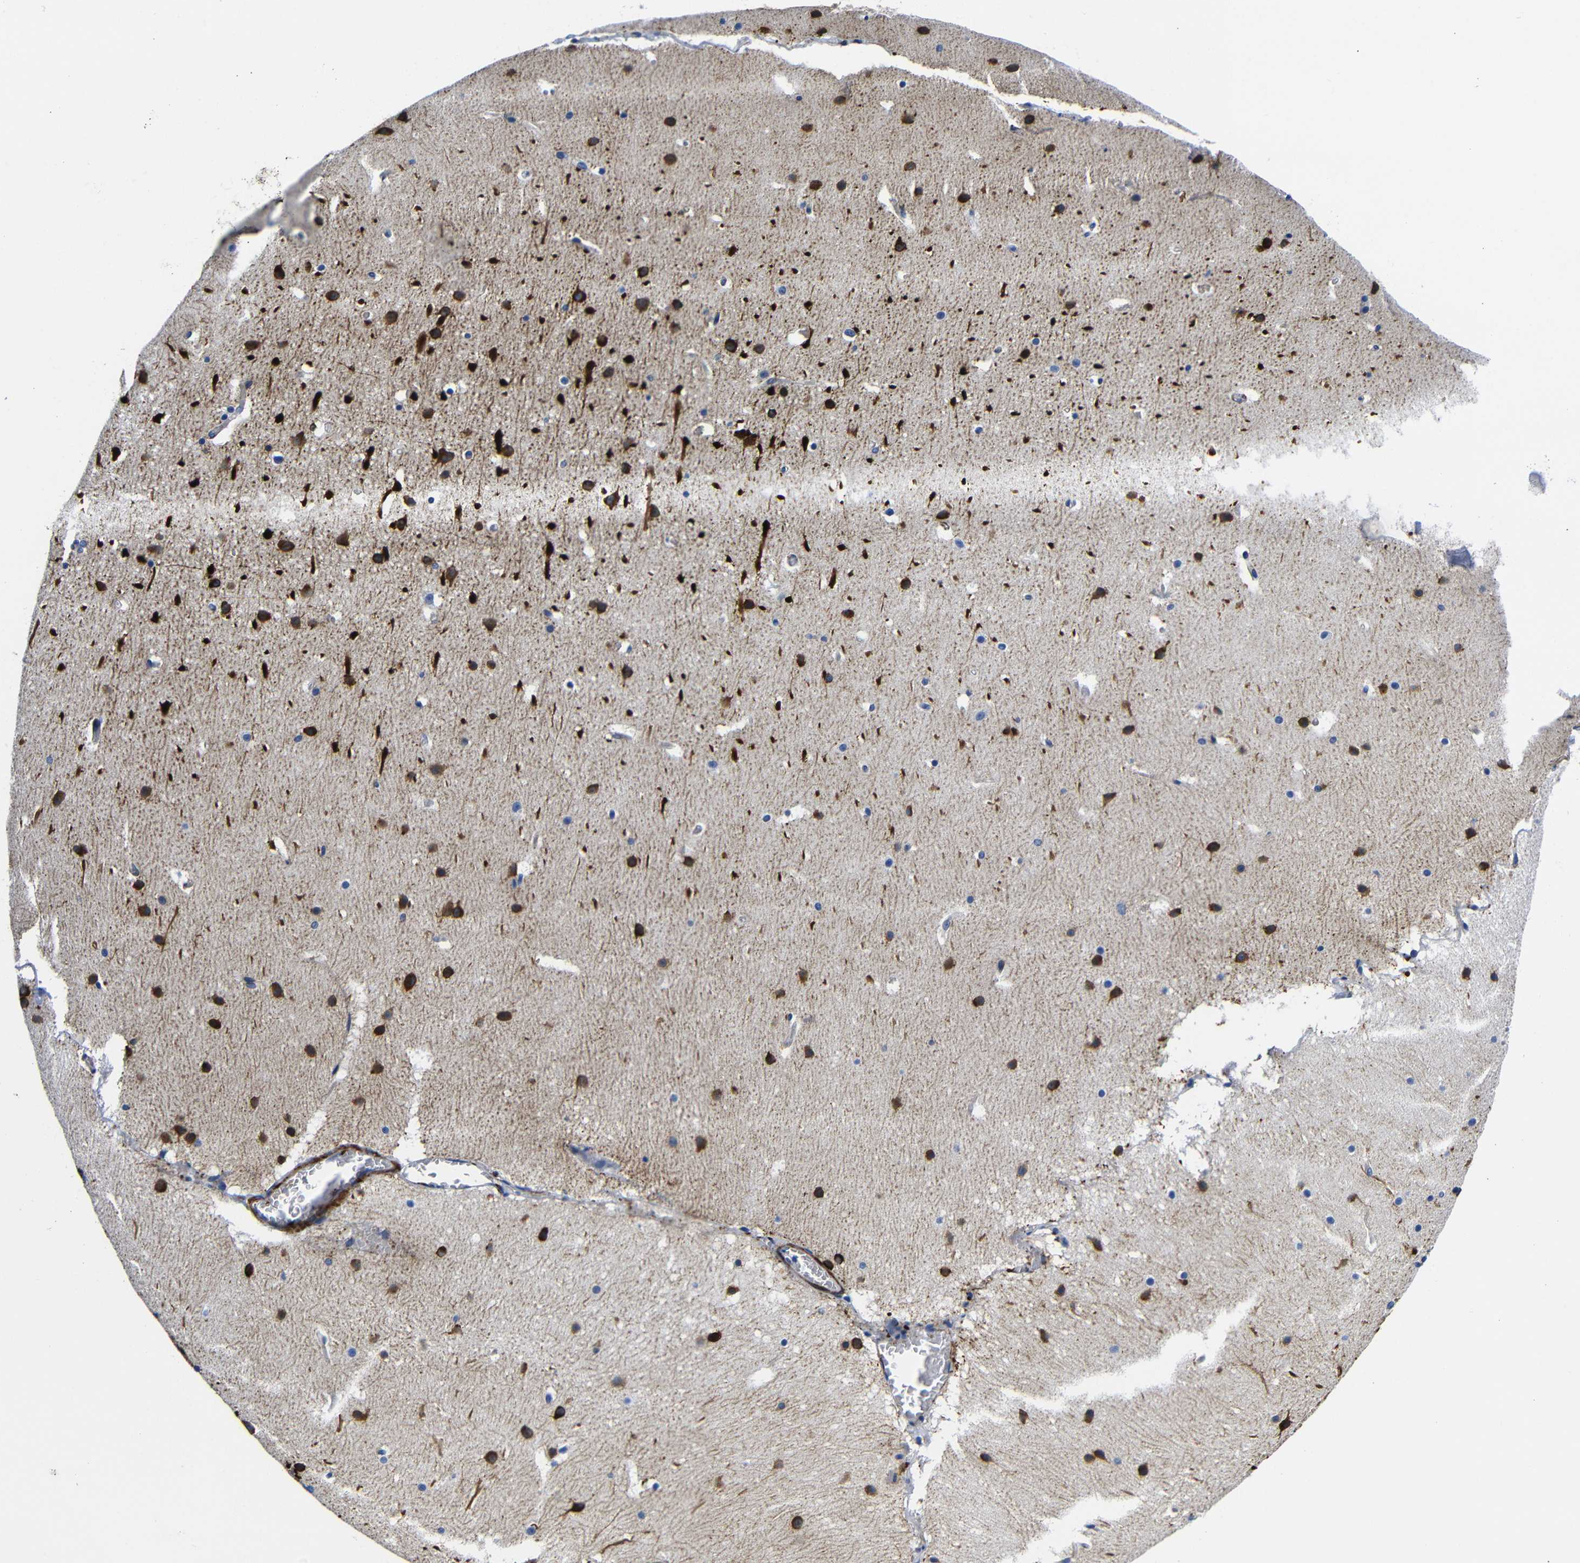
{"staining": {"intensity": "strong", "quantity": ">75%", "location": "cytoplasmic/membranous"}, "tissue": "cerebellum", "cell_type": "Cells in granular layer", "image_type": "normal", "snomed": [{"axis": "morphology", "description": "Normal tissue, NOS"}, {"axis": "topography", "description": "Cerebellum"}], "caption": "A high amount of strong cytoplasmic/membranous expression is appreciated in about >75% of cells in granular layer in unremarkable cerebellum.", "gene": "LRIG1", "patient": {"sex": "male", "age": 45}}